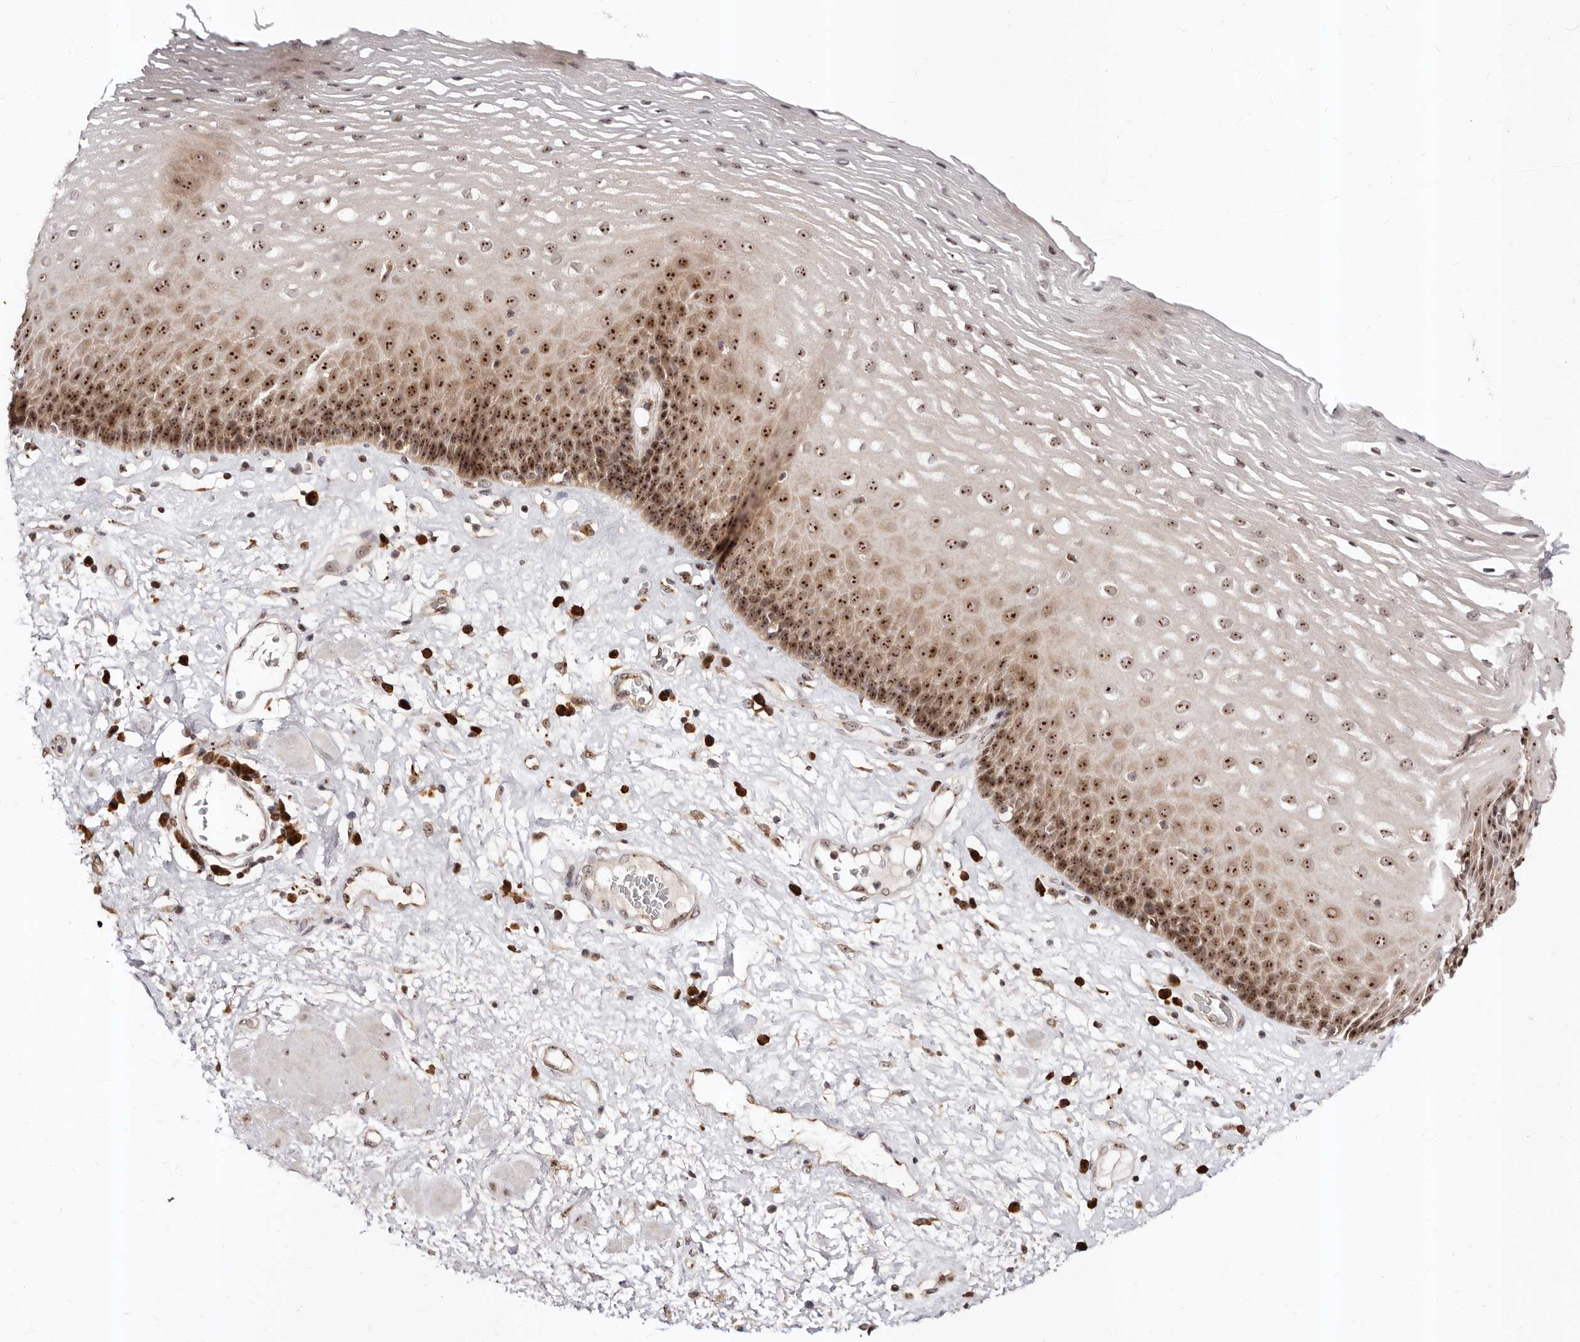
{"staining": {"intensity": "strong", "quantity": ">75%", "location": "cytoplasmic/membranous,nuclear"}, "tissue": "esophagus", "cell_type": "Squamous epithelial cells", "image_type": "normal", "snomed": [{"axis": "morphology", "description": "Normal tissue, NOS"}, {"axis": "morphology", "description": "Adenocarcinoma, NOS"}, {"axis": "topography", "description": "Esophagus"}], "caption": "Immunohistochemistry (IHC) of normal esophagus demonstrates high levels of strong cytoplasmic/membranous,nuclear staining in about >75% of squamous epithelial cells. (Stains: DAB in brown, nuclei in blue, Microscopy: brightfield microscopy at high magnification).", "gene": "APOL6", "patient": {"sex": "male", "age": 62}}